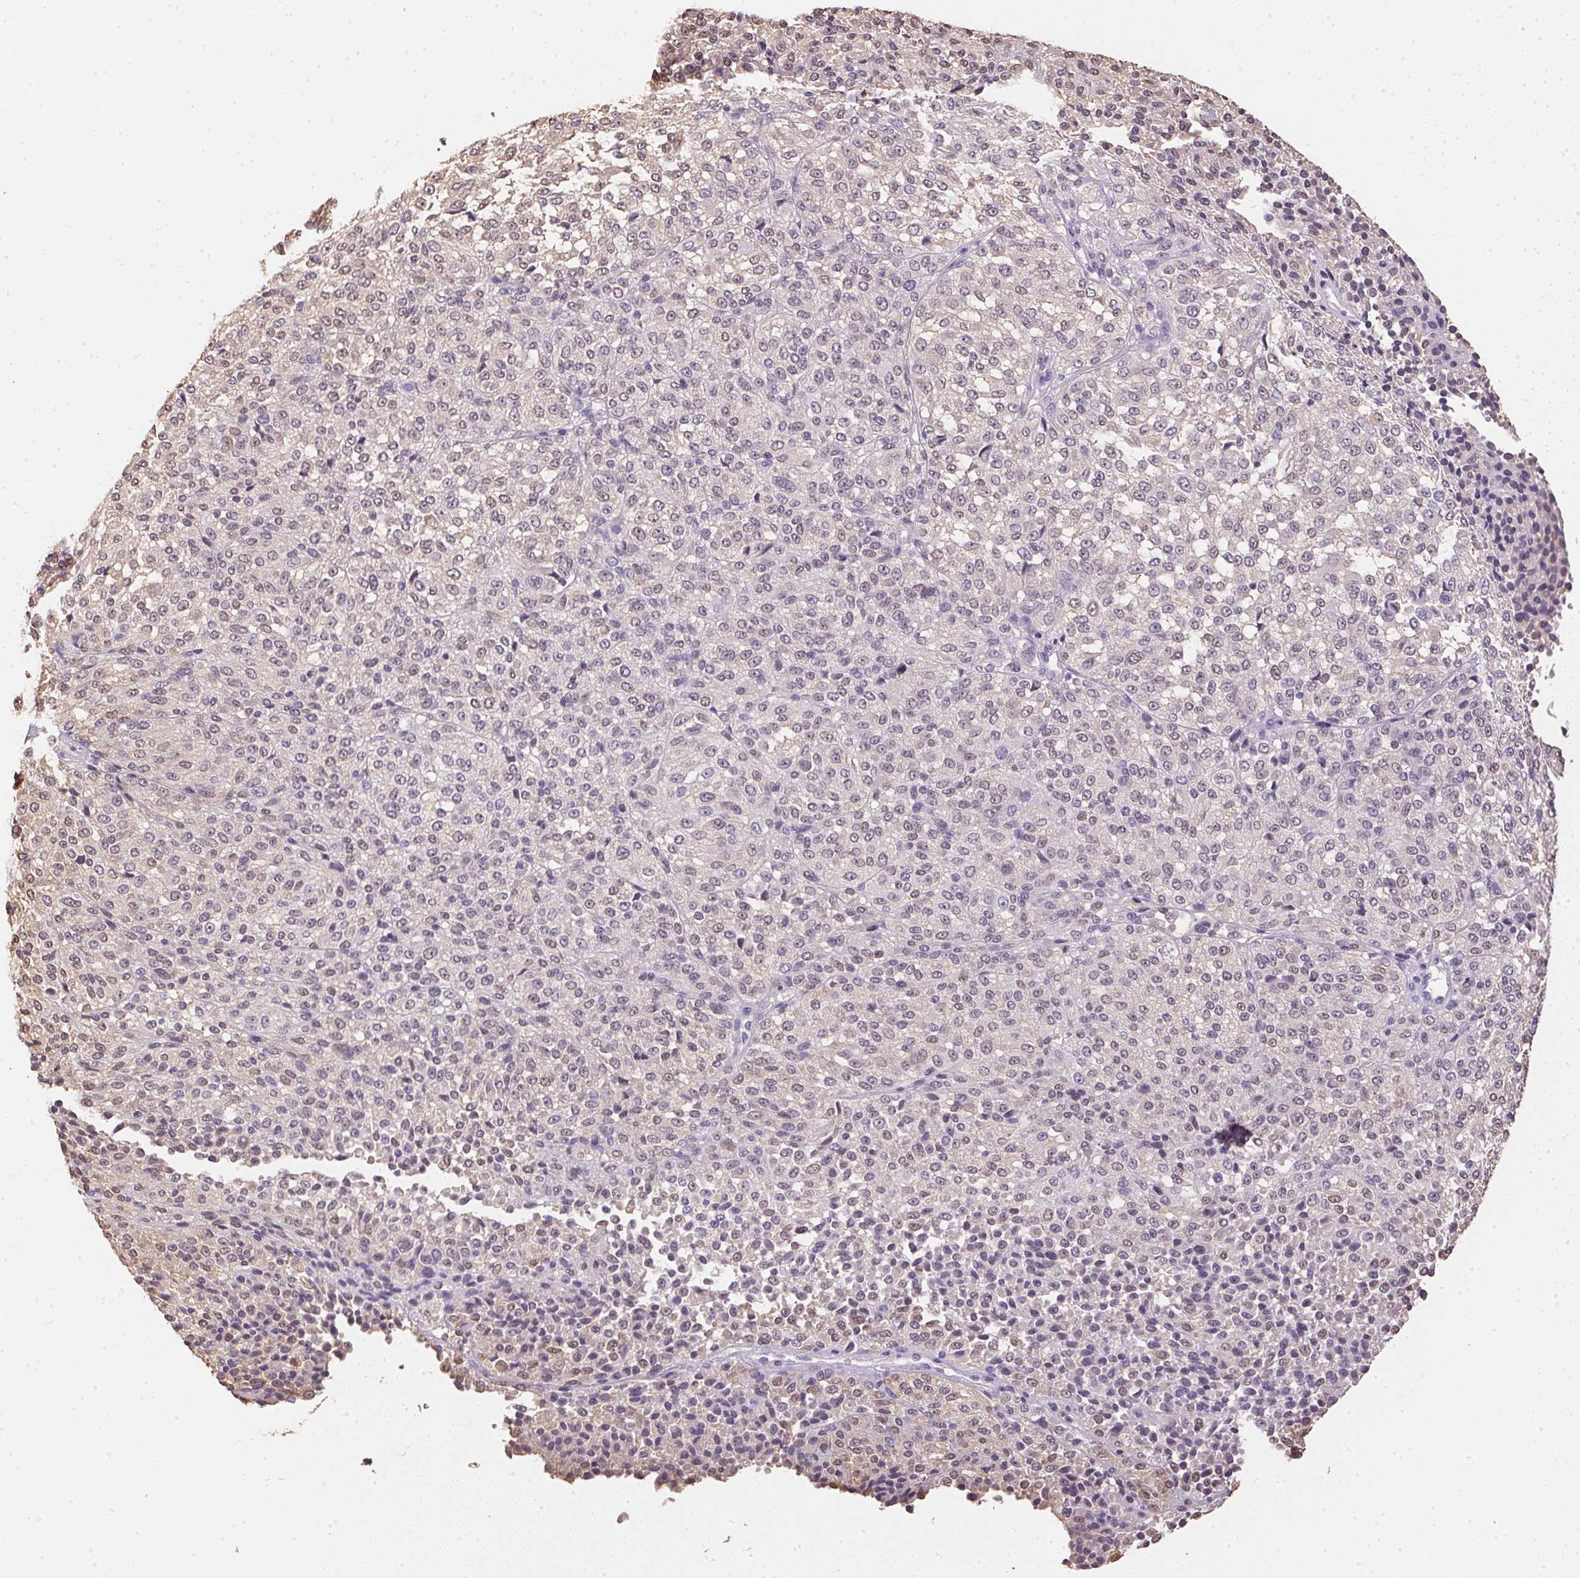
{"staining": {"intensity": "negative", "quantity": "none", "location": "none"}, "tissue": "melanoma", "cell_type": "Tumor cells", "image_type": "cancer", "snomed": [{"axis": "morphology", "description": "Malignant melanoma, Metastatic site"}, {"axis": "topography", "description": "Brain"}], "caption": "The micrograph displays no staining of tumor cells in malignant melanoma (metastatic site).", "gene": "S100A3", "patient": {"sex": "female", "age": 56}}